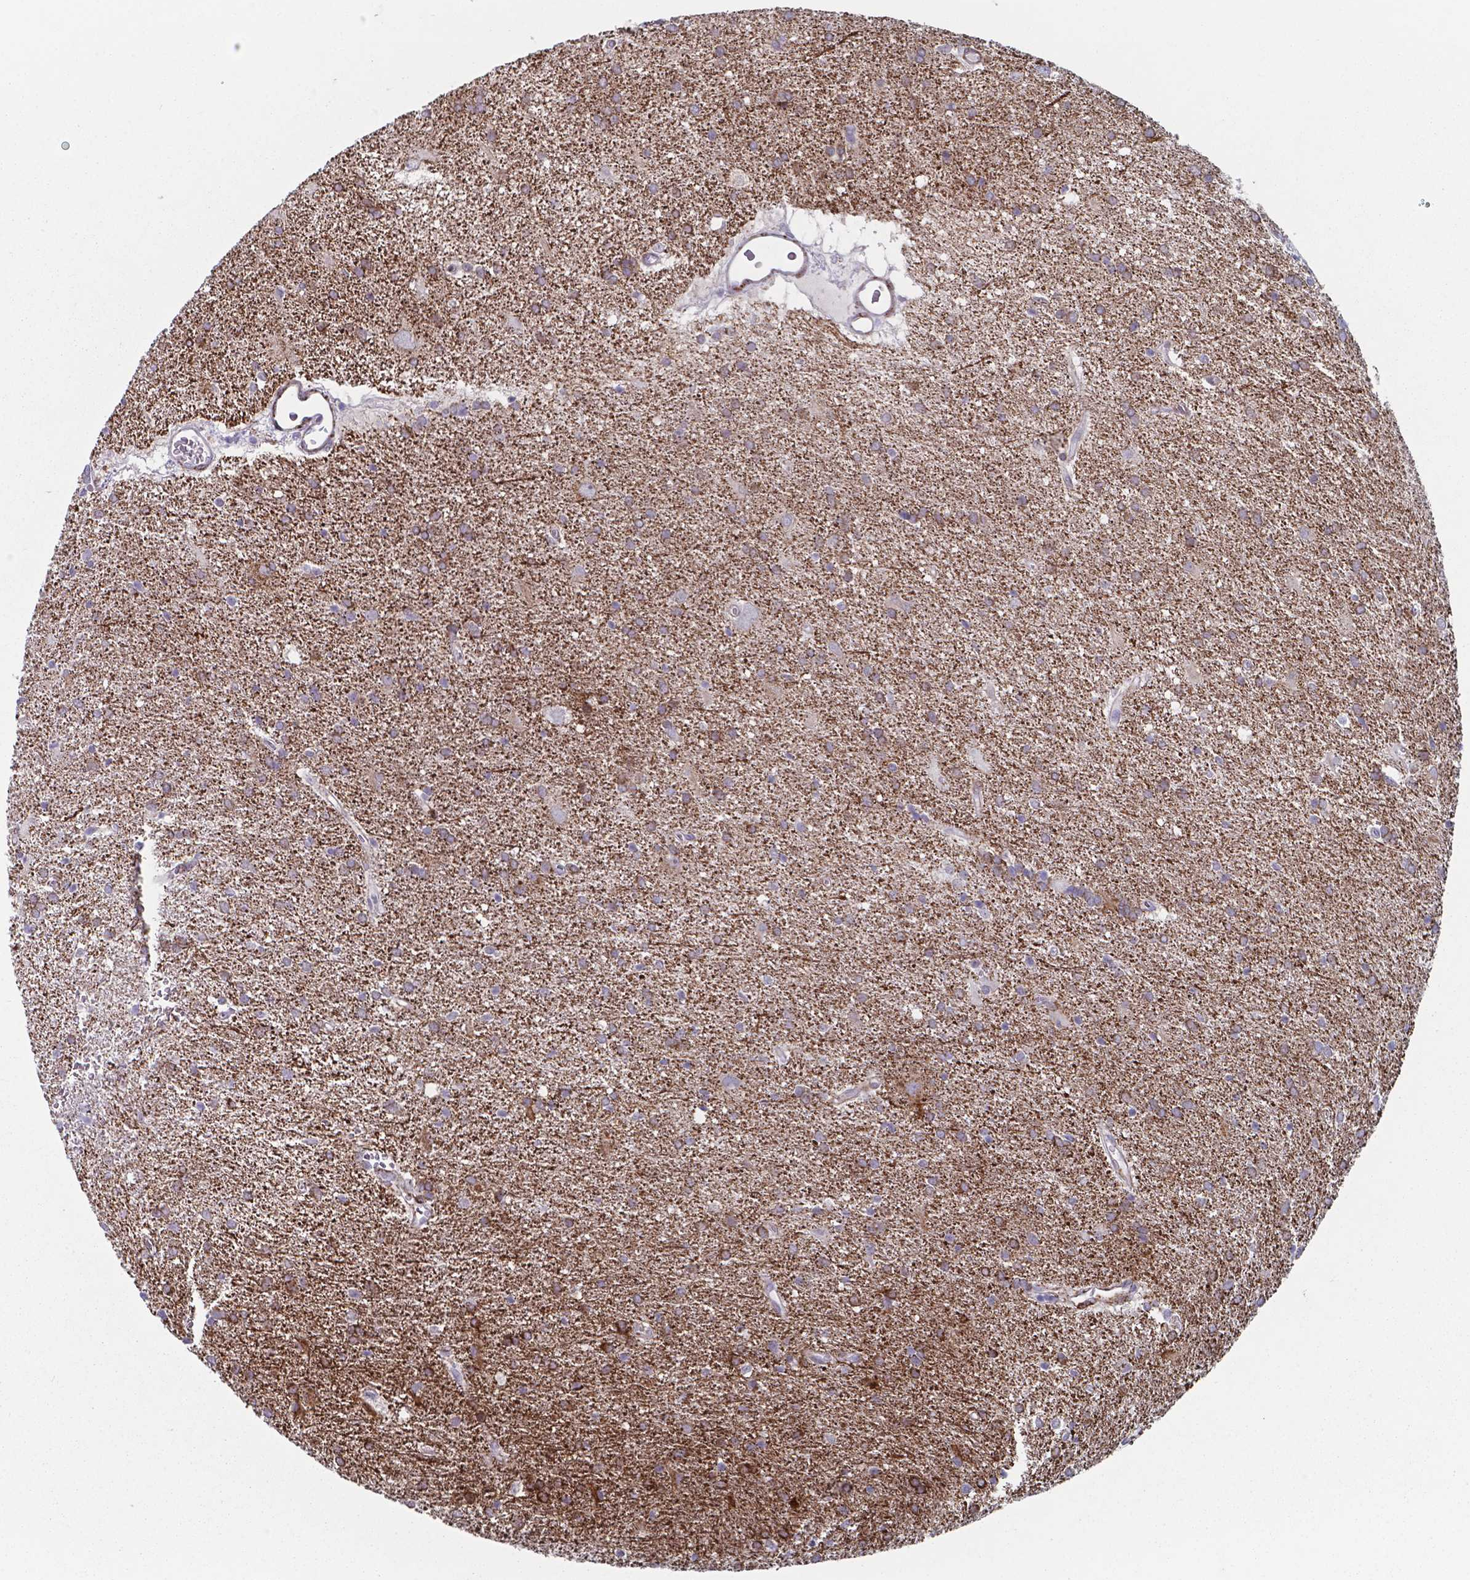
{"staining": {"intensity": "moderate", "quantity": "25%-75%", "location": "cytoplasmic/membranous"}, "tissue": "glioma", "cell_type": "Tumor cells", "image_type": "cancer", "snomed": [{"axis": "morphology", "description": "Glioma, malignant, Low grade"}, {"axis": "topography", "description": "Brain"}], "caption": "High-power microscopy captured an IHC histopathology image of malignant glioma (low-grade), revealing moderate cytoplasmic/membranous expression in approximately 25%-75% of tumor cells. The staining was performed using DAB (3,3'-diaminobenzidine), with brown indicating positive protein expression. Nuclei are stained blue with hematoxylin.", "gene": "PLA2R1", "patient": {"sex": "male", "age": 66}}